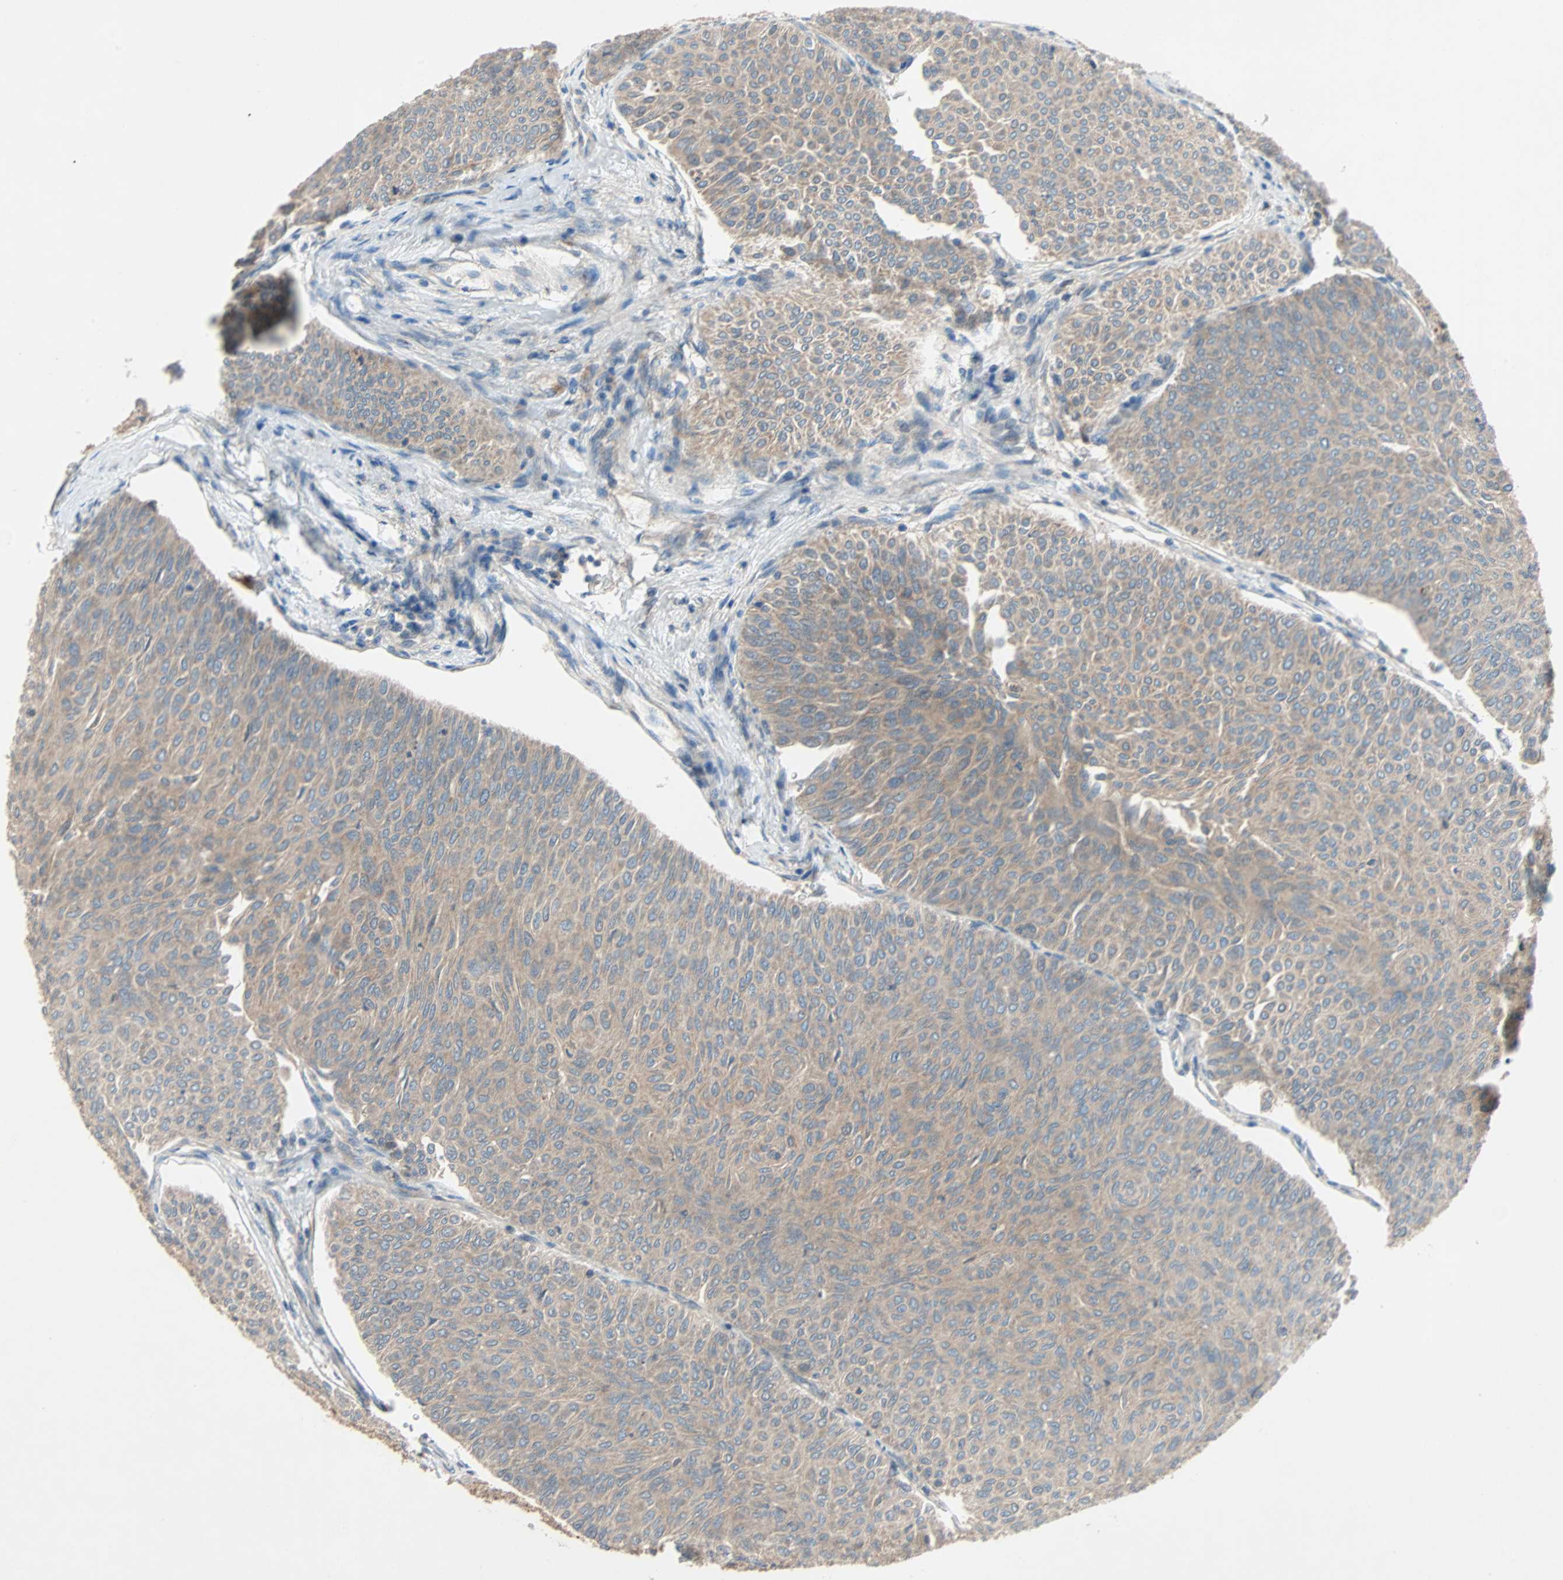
{"staining": {"intensity": "weak", "quantity": ">75%", "location": "cytoplasmic/membranous"}, "tissue": "urothelial cancer", "cell_type": "Tumor cells", "image_type": "cancer", "snomed": [{"axis": "morphology", "description": "Urothelial carcinoma, Low grade"}, {"axis": "topography", "description": "Urinary bladder"}], "caption": "Immunohistochemistry (DAB) staining of low-grade urothelial carcinoma demonstrates weak cytoplasmic/membranous protein staining in approximately >75% of tumor cells.", "gene": "XYLT1", "patient": {"sex": "male", "age": 78}}